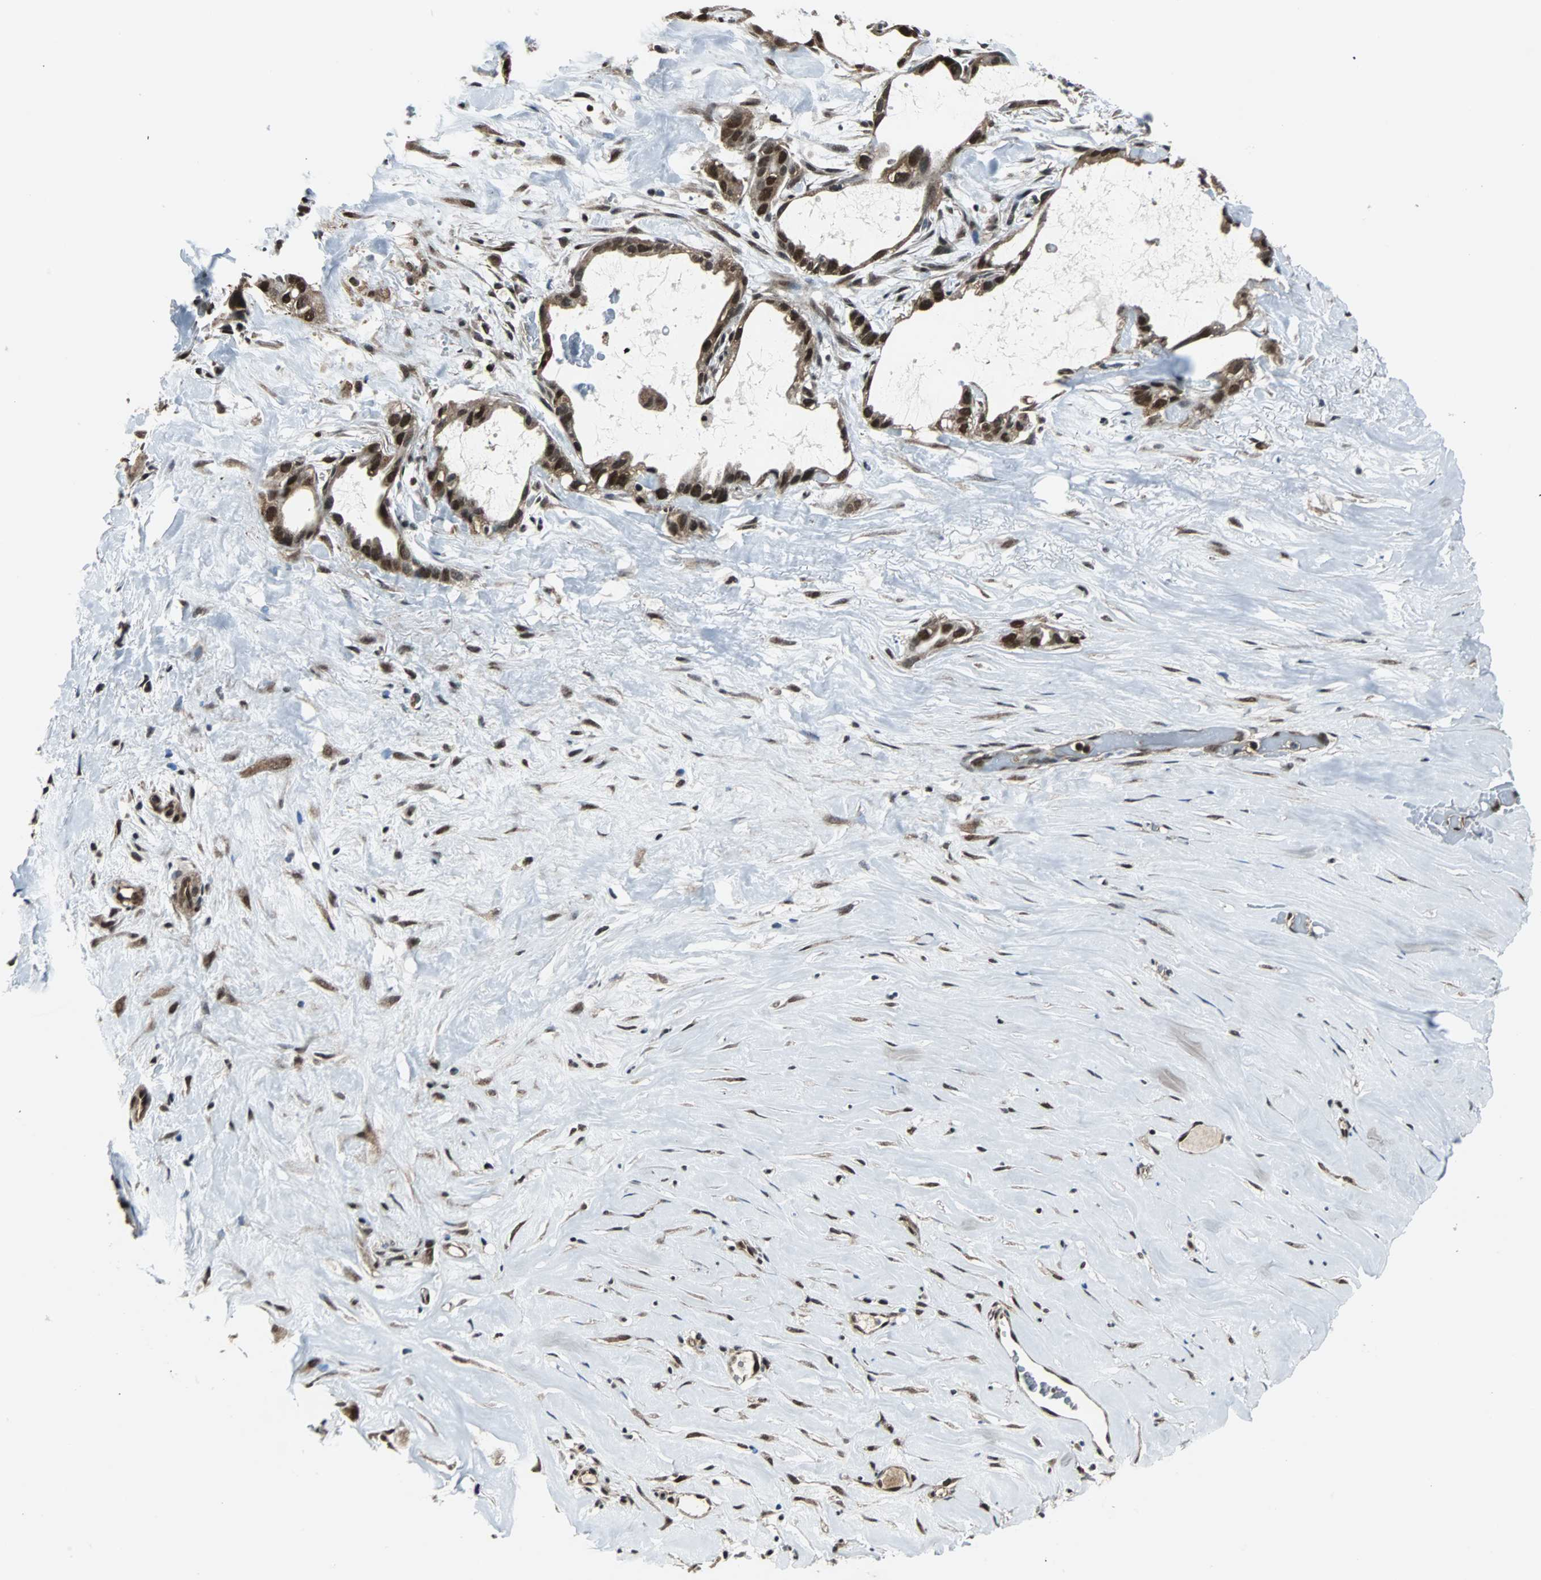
{"staining": {"intensity": "strong", "quantity": ">75%", "location": "cytoplasmic/membranous,nuclear"}, "tissue": "liver cancer", "cell_type": "Tumor cells", "image_type": "cancer", "snomed": [{"axis": "morphology", "description": "Cholangiocarcinoma"}, {"axis": "topography", "description": "Liver"}], "caption": "A brown stain shows strong cytoplasmic/membranous and nuclear positivity of a protein in human liver cancer tumor cells. The protein is stained brown, and the nuclei are stained in blue (DAB (3,3'-diaminobenzidine) IHC with brightfield microscopy, high magnification).", "gene": "VCP", "patient": {"sex": "female", "age": 65}}